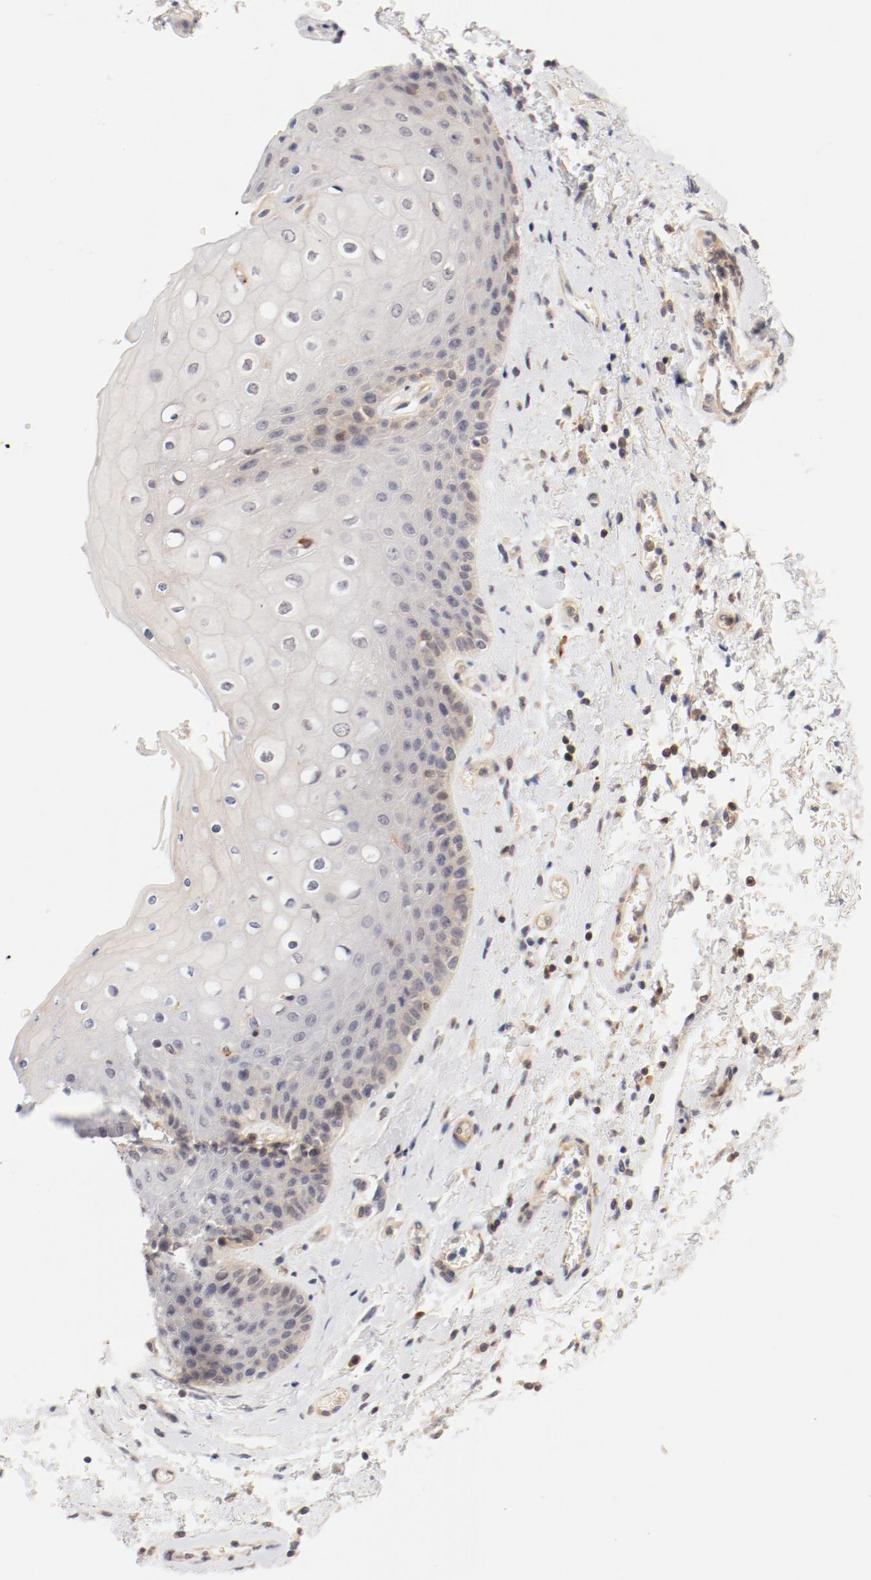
{"staining": {"intensity": "weak", "quantity": "<25%", "location": "cytoplasmic/membranous"}, "tissue": "skin", "cell_type": "Epidermal cells", "image_type": "normal", "snomed": [{"axis": "morphology", "description": "Normal tissue, NOS"}, {"axis": "topography", "description": "Anal"}], "caption": "Immunohistochemical staining of normal skin reveals no significant staining in epidermal cells.", "gene": "ZNF267", "patient": {"sex": "female", "age": 46}}